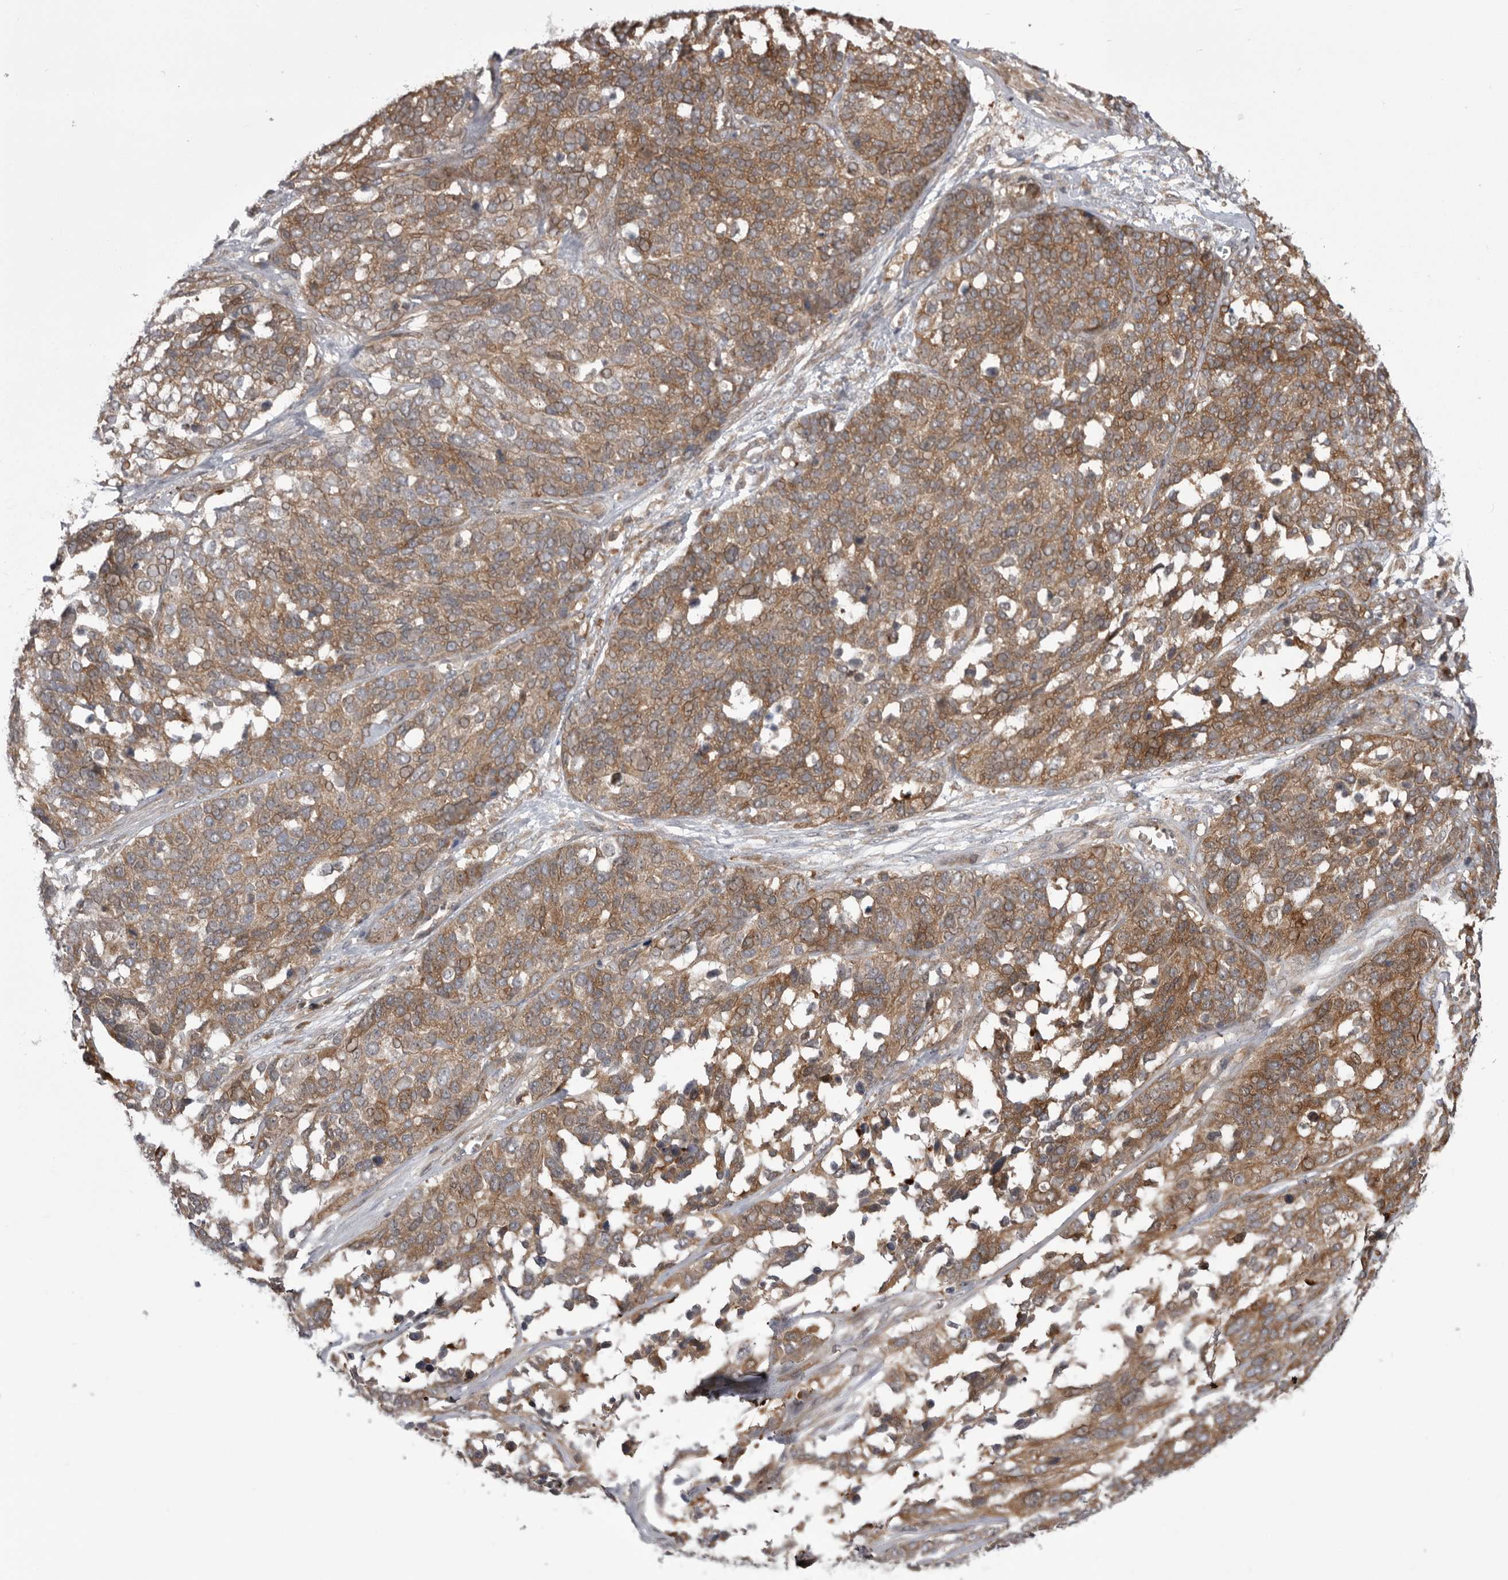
{"staining": {"intensity": "moderate", "quantity": ">75%", "location": "cytoplasmic/membranous"}, "tissue": "ovarian cancer", "cell_type": "Tumor cells", "image_type": "cancer", "snomed": [{"axis": "morphology", "description": "Cystadenocarcinoma, serous, NOS"}, {"axis": "topography", "description": "Ovary"}], "caption": "Tumor cells reveal medium levels of moderate cytoplasmic/membranous positivity in approximately >75% of cells in human ovarian serous cystadenocarcinoma.", "gene": "RAB3GAP2", "patient": {"sex": "female", "age": 44}}